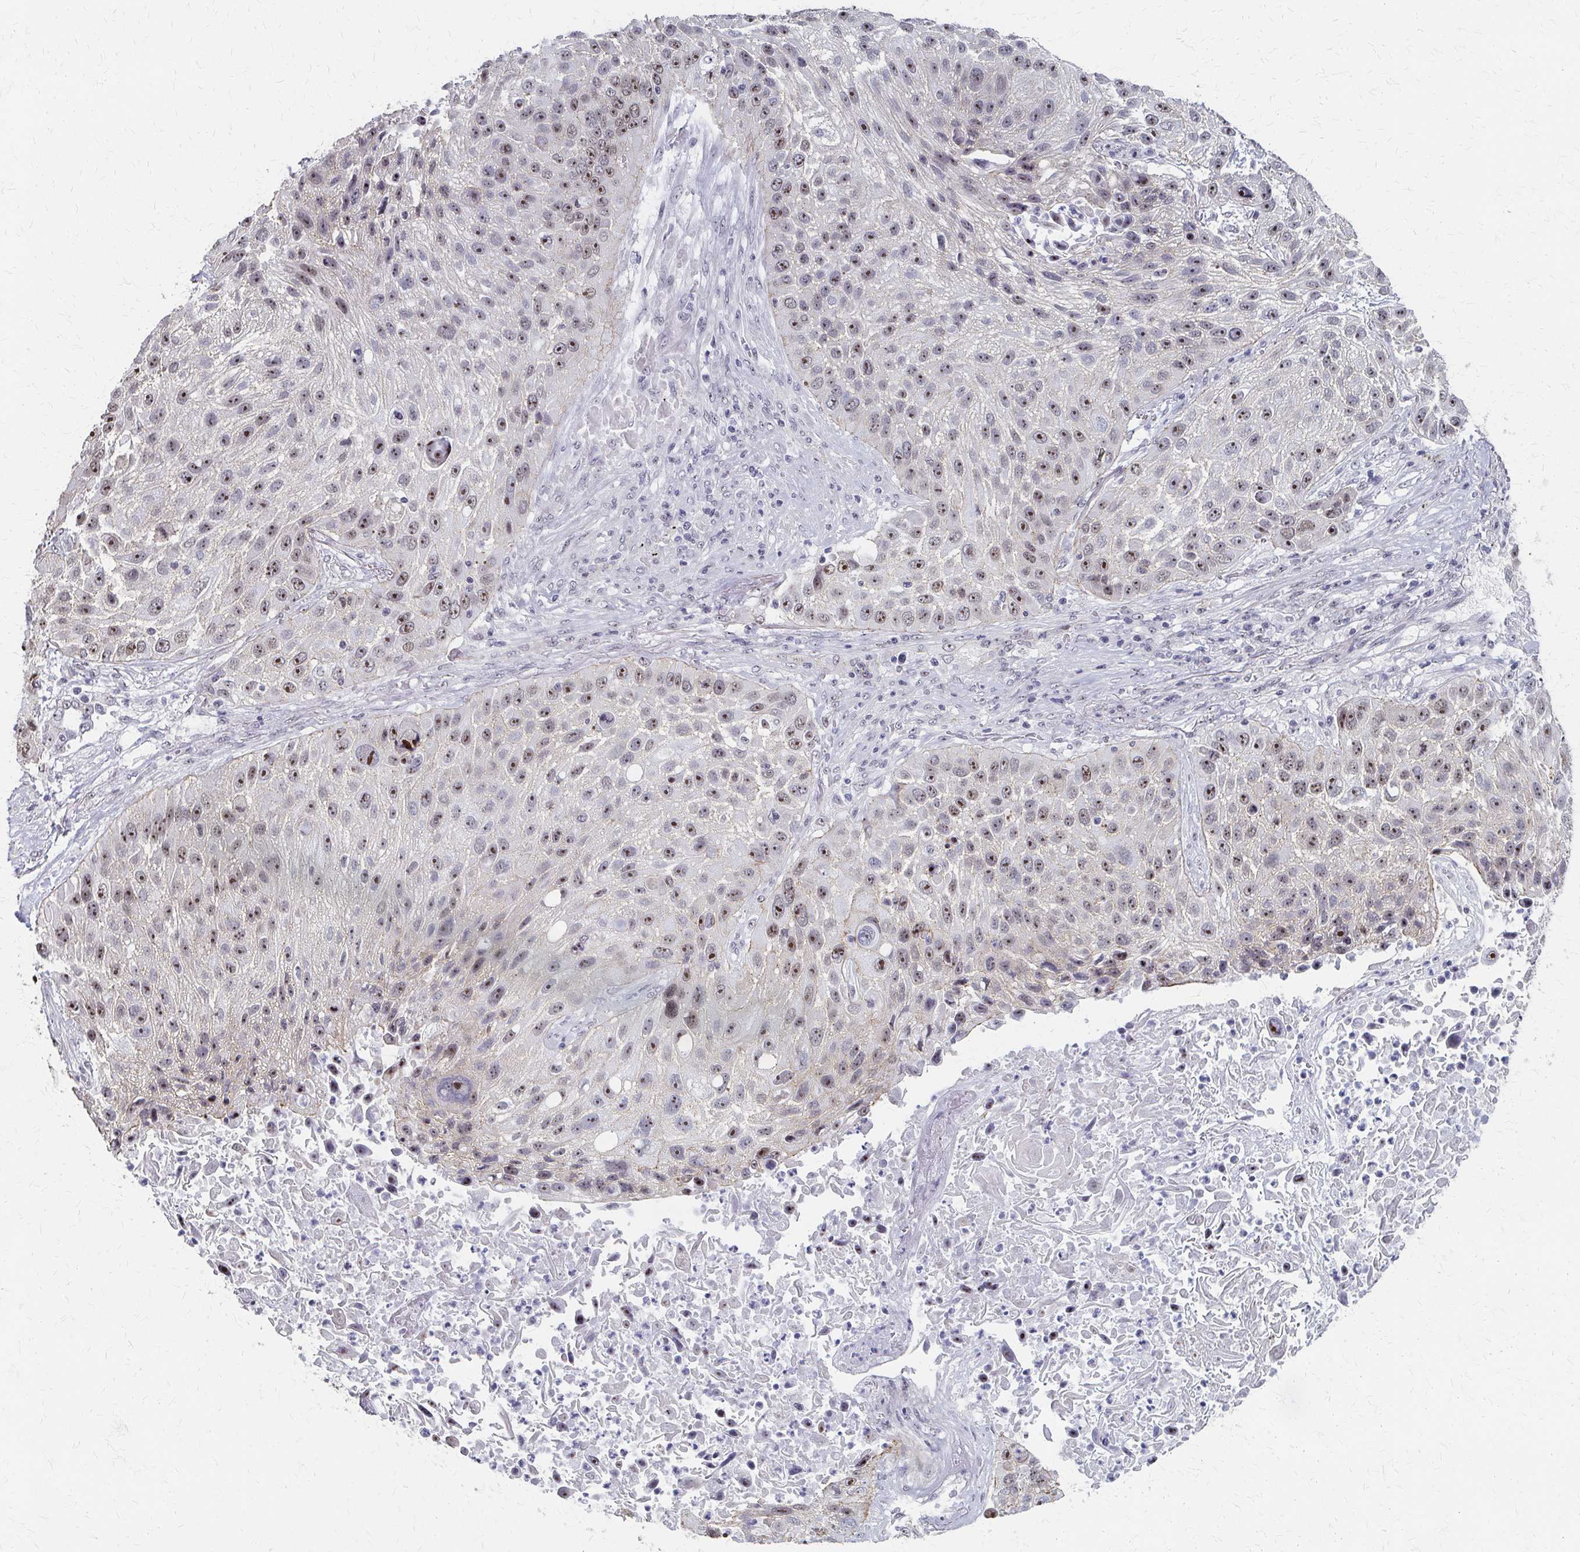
{"staining": {"intensity": "strong", "quantity": ">75%", "location": "nuclear"}, "tissue": "lung cancer", "cell_type": "Tumor cells", "image_type": "cancer", "snomed": [{"axis": "morphology", "description": "Normal morphology"}, {"axis": "morphology", "description": "Squamous cell carcinoma, NOS"}, {"axis": "topography", "description": "Lymph node"}, {"axis": "topography", "description": "Lung"}], "caption": "Immunohistochemical staining of human lung cancer (squamous cell carcinoma) demonstrates high levels of strong nuclear protein expression in approximately >75% of tumor cells.", "gene": "PES1", "patient": {"sex": "male", "age": 67}}